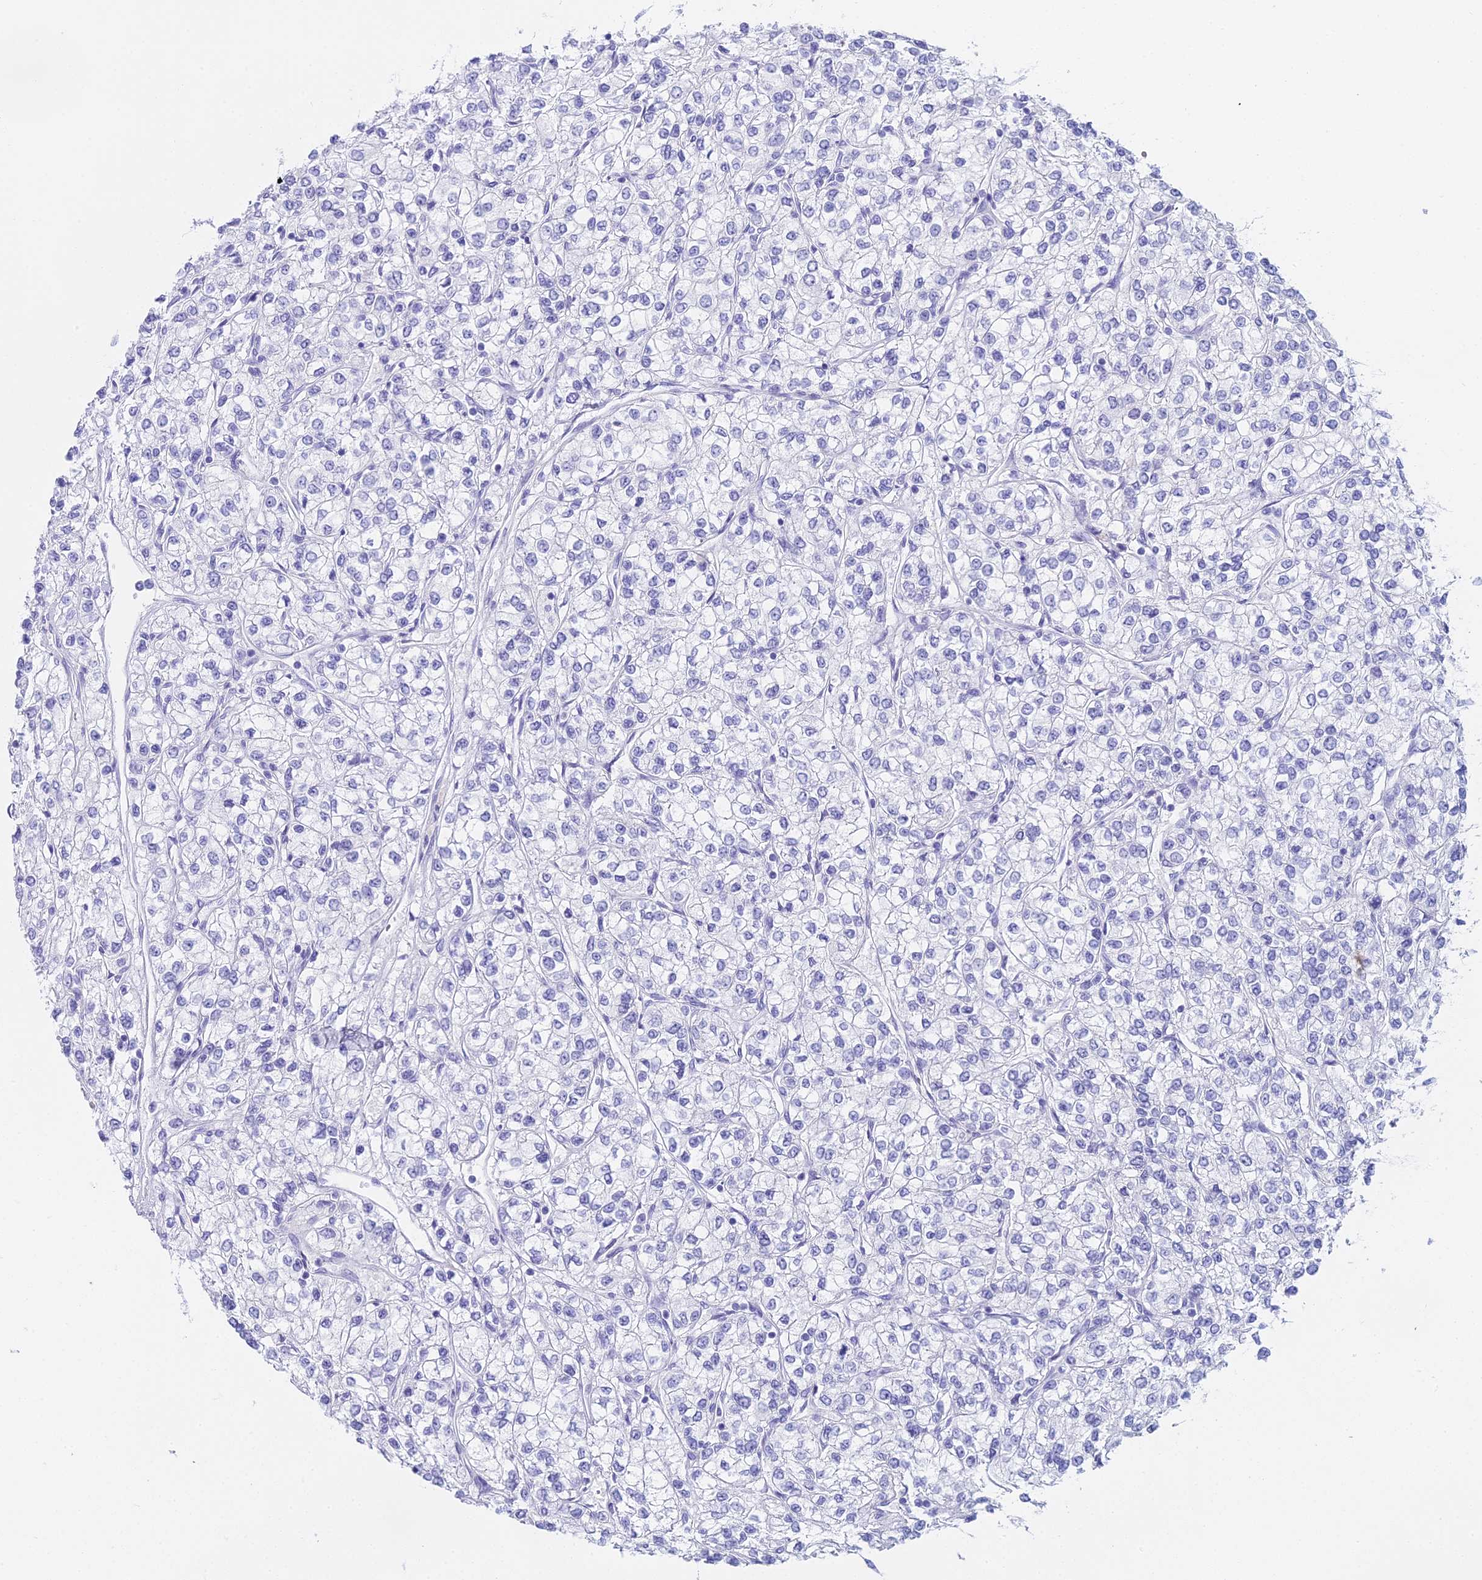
{"staining": {"intensity": "negative", "quantity": "none", "location": "none"}, "tissue": "renal cancer", "cell_type": "Tumor cells", "image_type": "cancer", "snomed": [{"axis": "morphology", "description": "Adenocarcinoma, NOS"}, {"axis": "topography", "description": "Kidney"}], "caption": "This is a photomicrograph of immunohistochemistry staining of renal cancer, which shows no positivity in tumor cells.", "gene": "CGB2", "patient": {"sex": "male", "age": 80}}